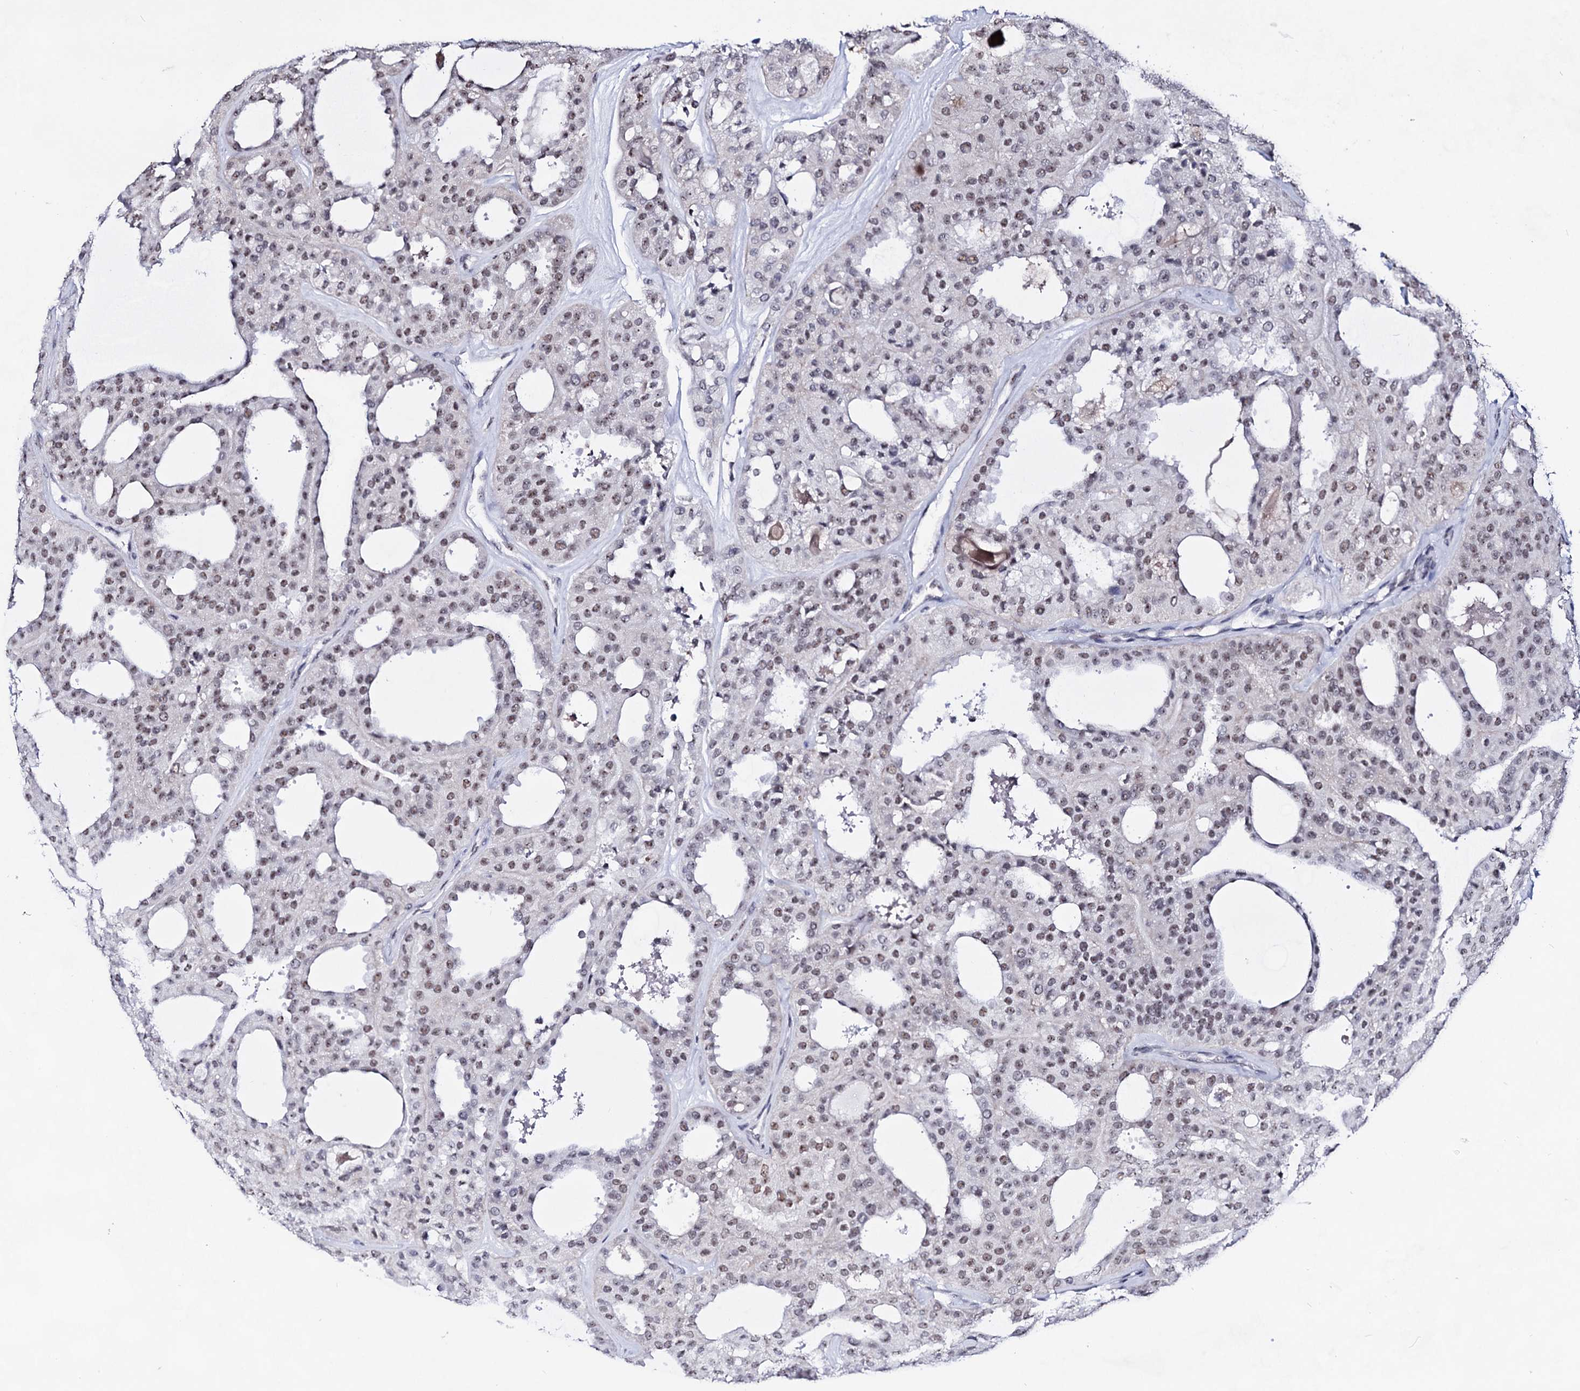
{"staining": {"intensity": "moderate", "quantity": "25%-75%", "location": "nuclear"}, "tissue": "thyroid cancer", "cell_type": "Tumor cells", "image_type": "cancer", "snomed": [{"axis": "morphology", "description": "Follicular adenoma carcinoma, NOS"}, {"axis": "topography", "description": "Thyroid gland"}], "caption": "Brown immunohistochemical staining in human thyroid follicular adenoma carcinoma reveals moderate nuclear positivity in approximately 25%-75% of tumor cells.", "gene": "EXOSC10", "patient": {"sex": "male", "age": 75}}